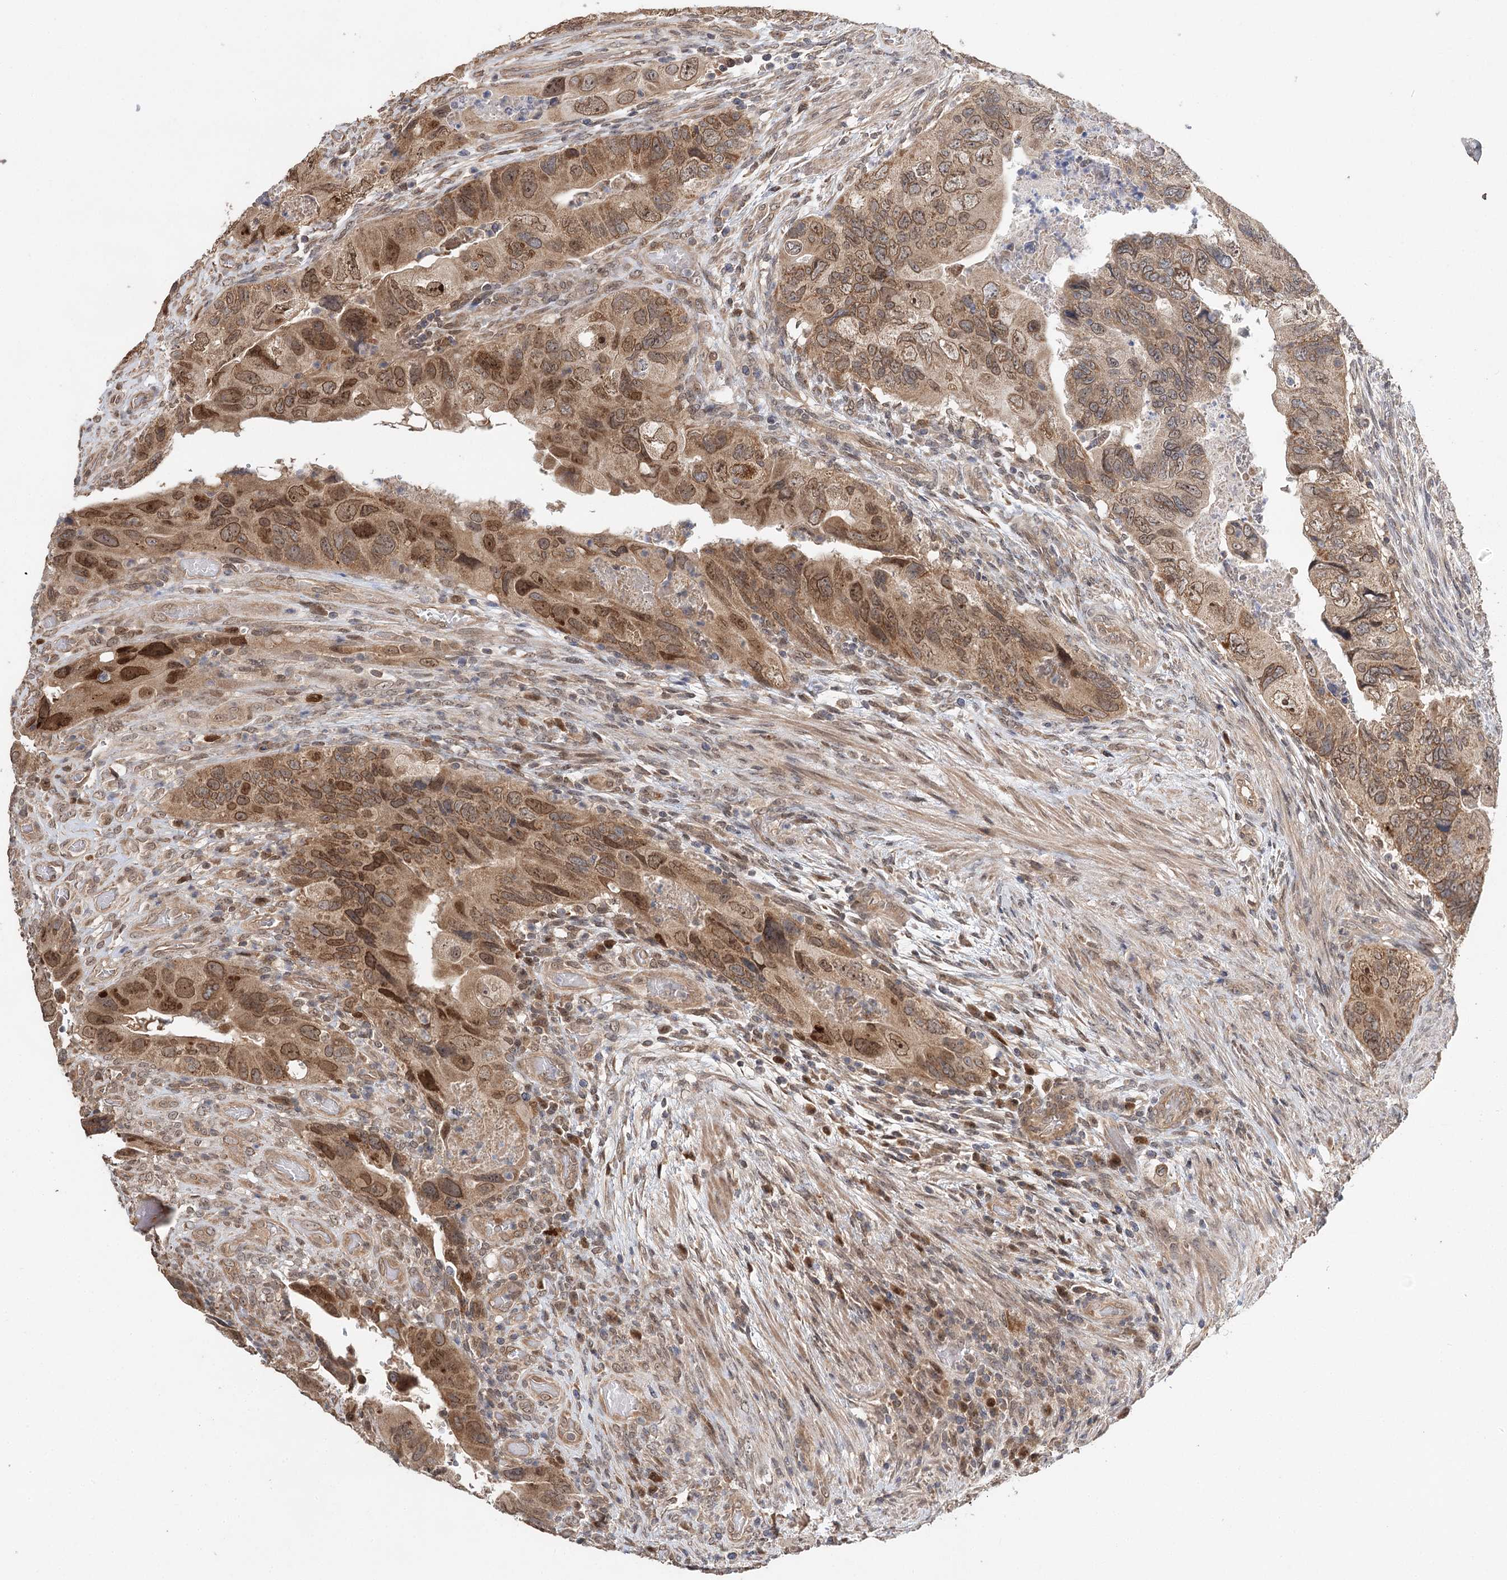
{"staining": {"intensity": "moderate", "quantity": ">75%", "location": "cytoplasmic/membranous,nuclear"}, "tissue": "colorectal cancer", "cell_type": "Tumor cells", "image_type": "cancer", "snomed": [{"axis": "morphology", "description": "Adenocarcinoma, NOS"}, {"axis": "topography", "description": "Rectum"}], "caption": "This photomicrograph displays immunohistochemistry staining of human colorectal cancer, with medium moderate cytoplasmic/membranous and nuclear positivity in about >75% of tumor cells.", "gene": "NOPCHAP1", "patient": {"sex": "male", "age": 63}}